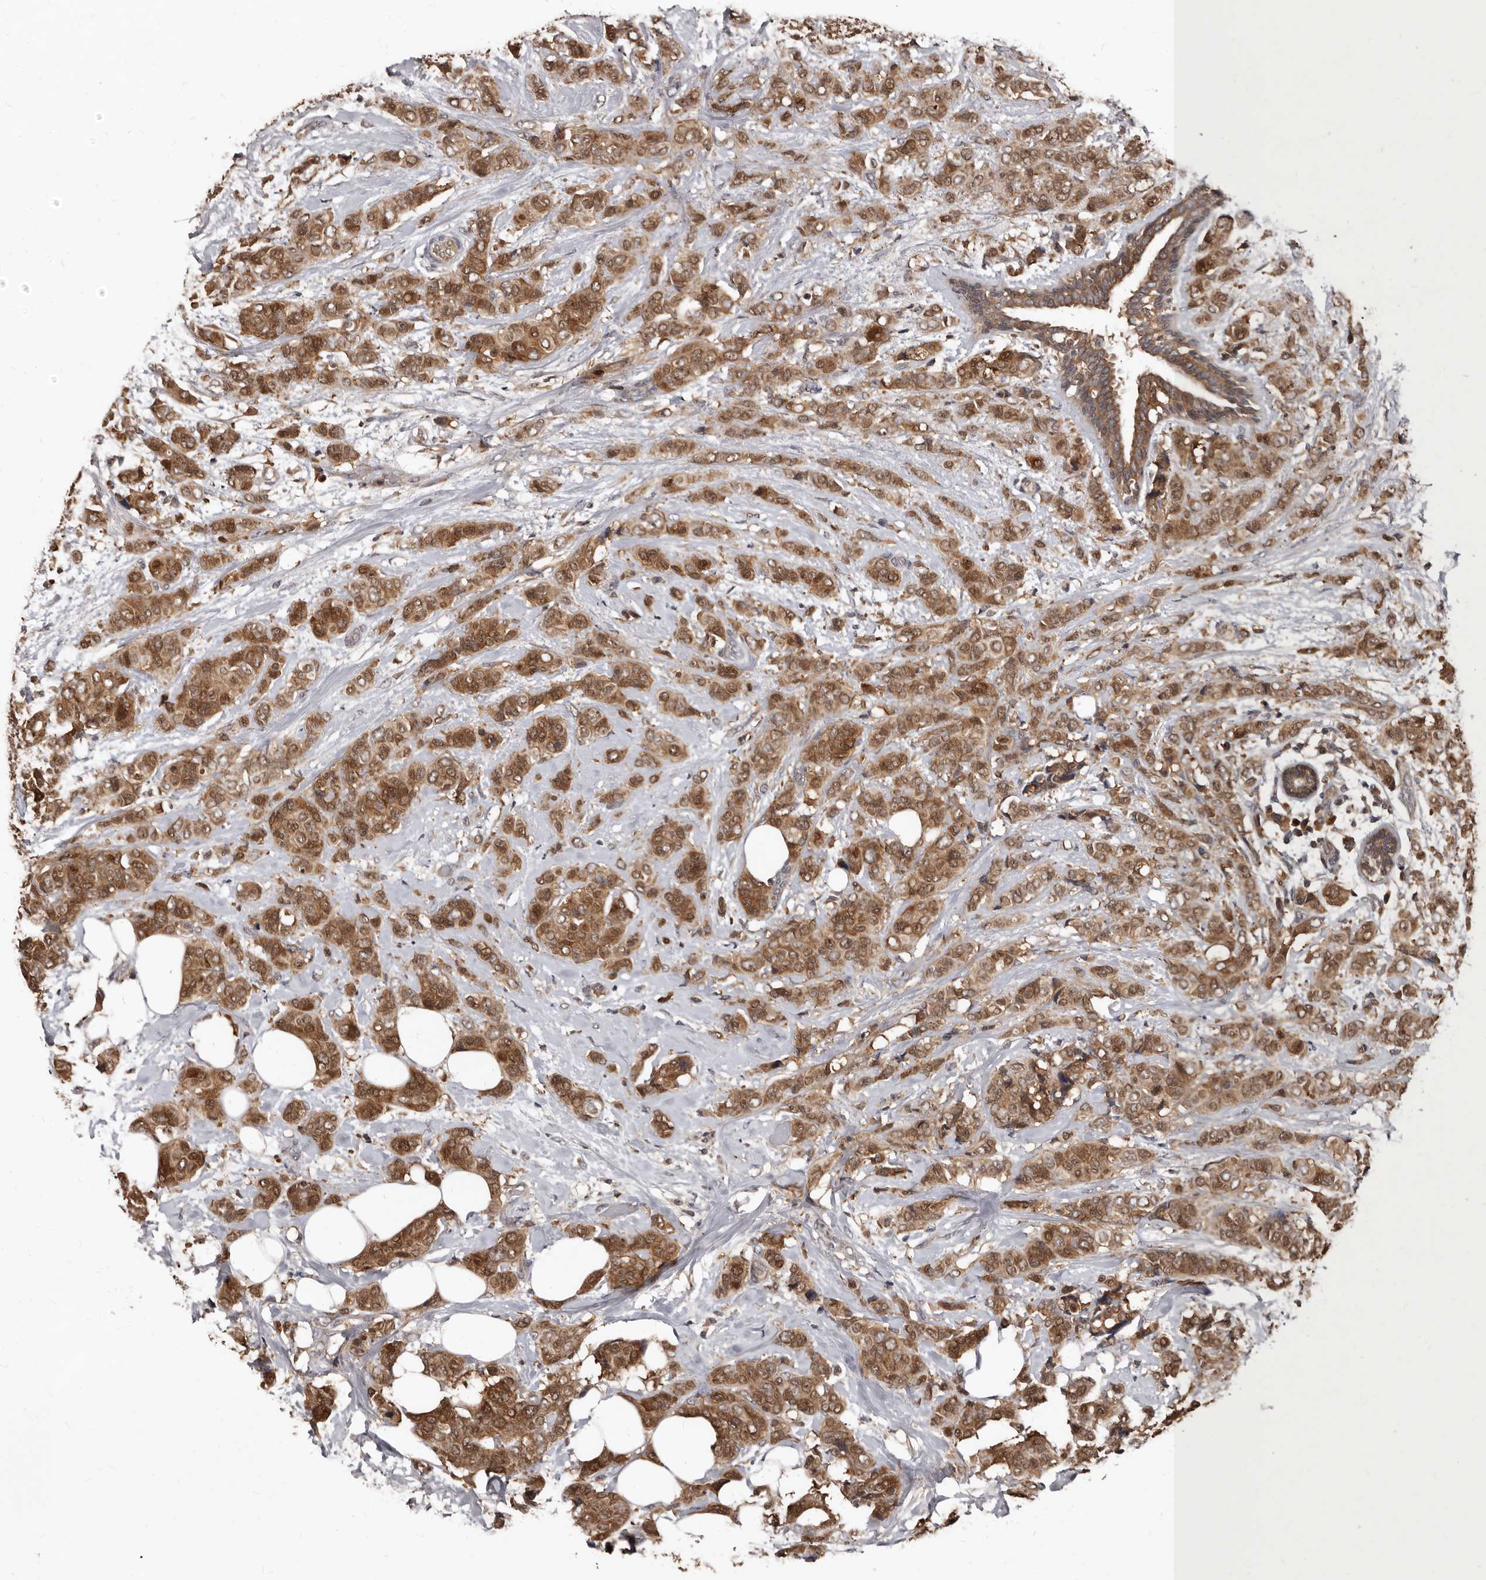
{"staining": {"intensity": "moderate", "quantity": ">75%", "location": "cytoplasmic/membranous"}, "tissue": "breast cancer", "cell_type": "Tumor cells", "image_type": "cancer", "snomed": [{"axis": "morphology", "description": "Lobular carcinoma"}, {"axis": "topography", "description": "Breast"}], "caption": "Immunohistochemistry (IHC) (DAB) staining of breast cancer exhibits moderate cytoplasmic/membranous protein positivity in about >75% of tumor cells. The staining was performed using DAB (3,3'-diaminobenzidine), with brown indicating positive protein expression. Nuclei are stained blue with hematoxylin.", "gene": "PMVK", "patient": {"sex": "female", "age": 51}}